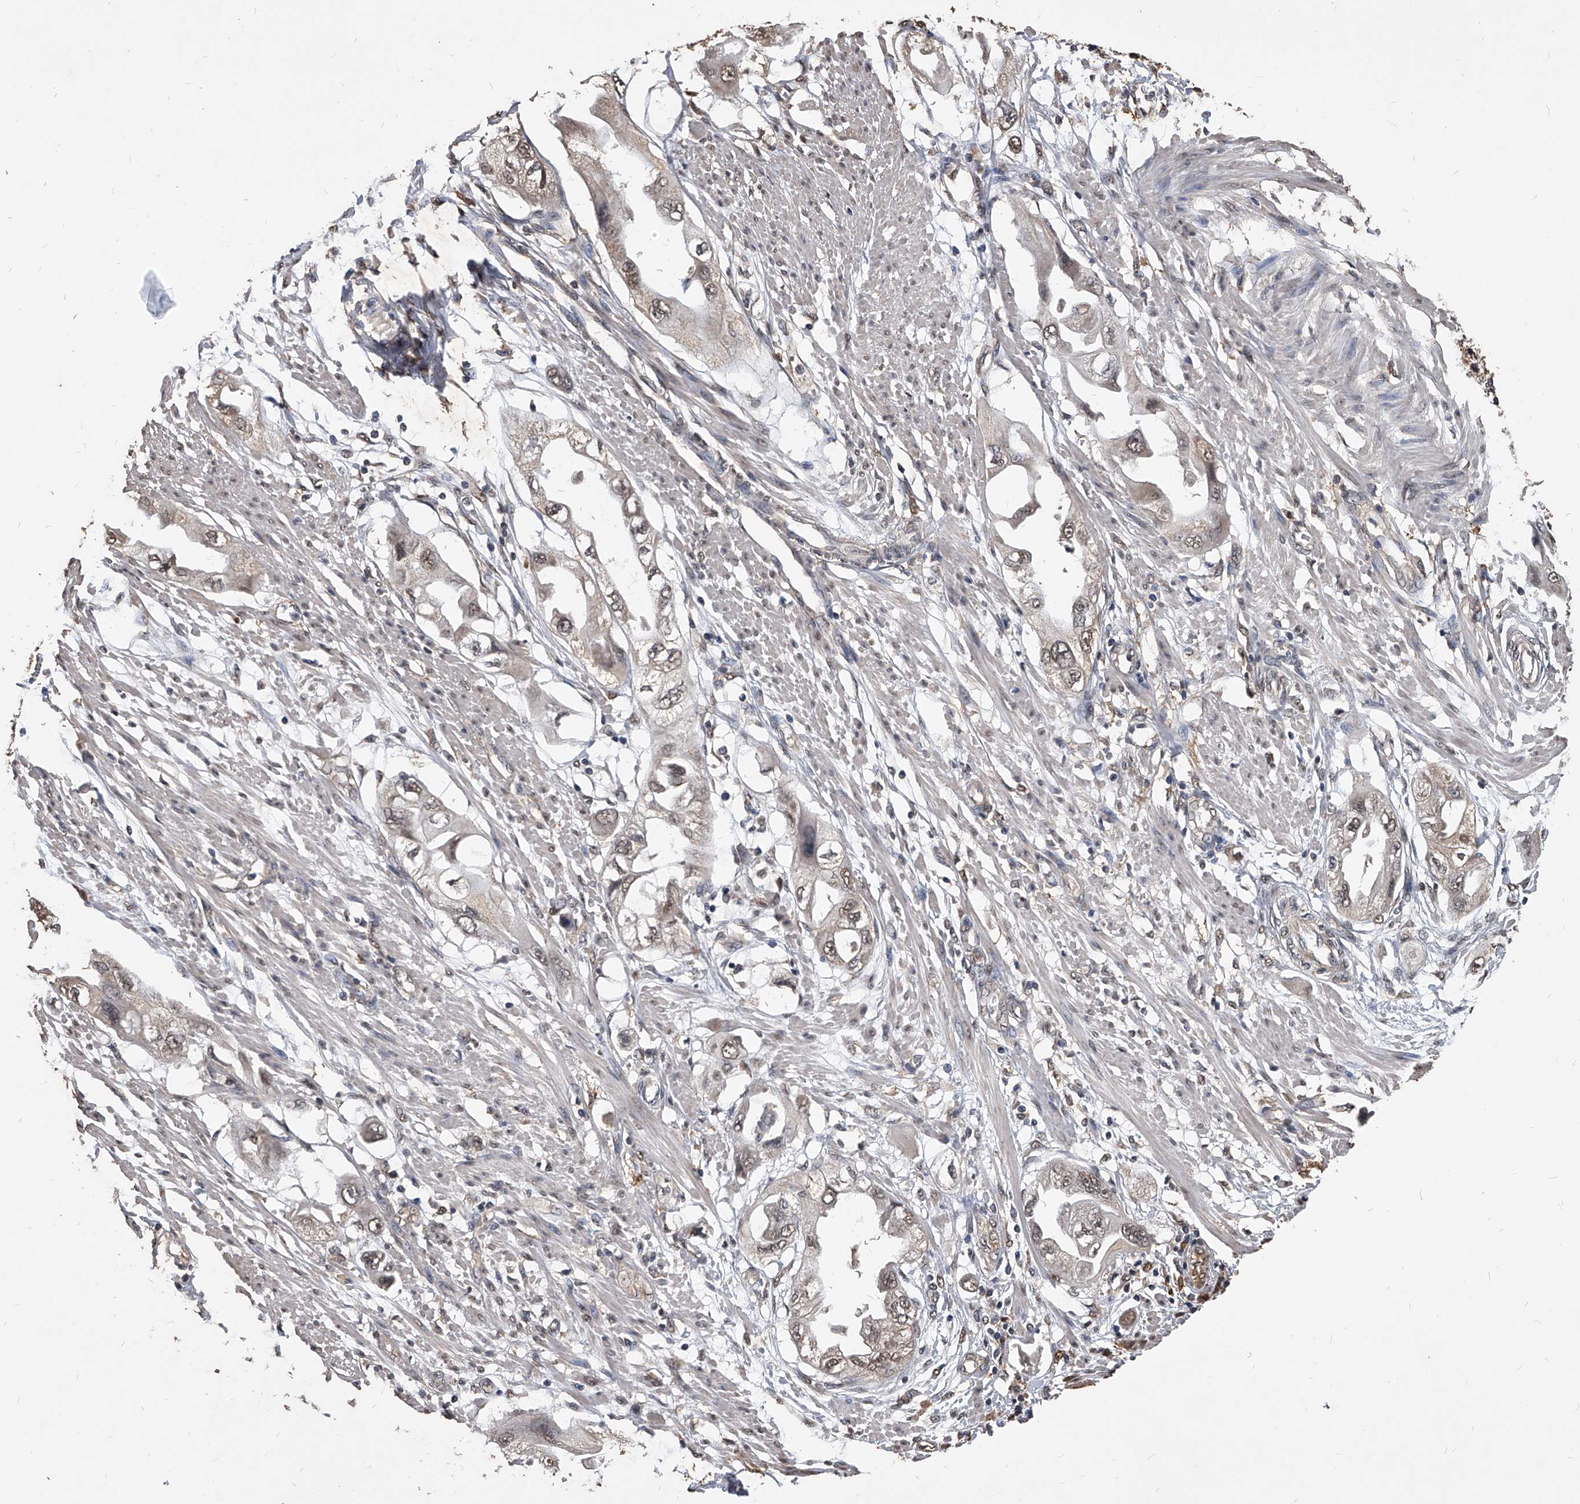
{"staining": {"intensity": "weak", "quantity": "25%-75%", "location": "cytoplasmic/membranous,nuclear"}, "tissue": "endometrial cancer", "cell_type": "Tumor cells", "image_type": "cancer", "snomed": [{"axis": "morphology", "description": "Adenocarcinoma, NOS"}, {"axis": "topography", "description": "Endometrium"}], "caption": "Endometrial adenocarcinoma tissue exhibits weak cytoplasmic/membranous and nuclear staining in about 25%-75% of tumor cells, visualized by immunohistochemistry. Ihc stains the protein of interest in brown and the nuclei are stained blue.", "gene": "FBXL4", "patient": {"sex": "female", "age": 67}}